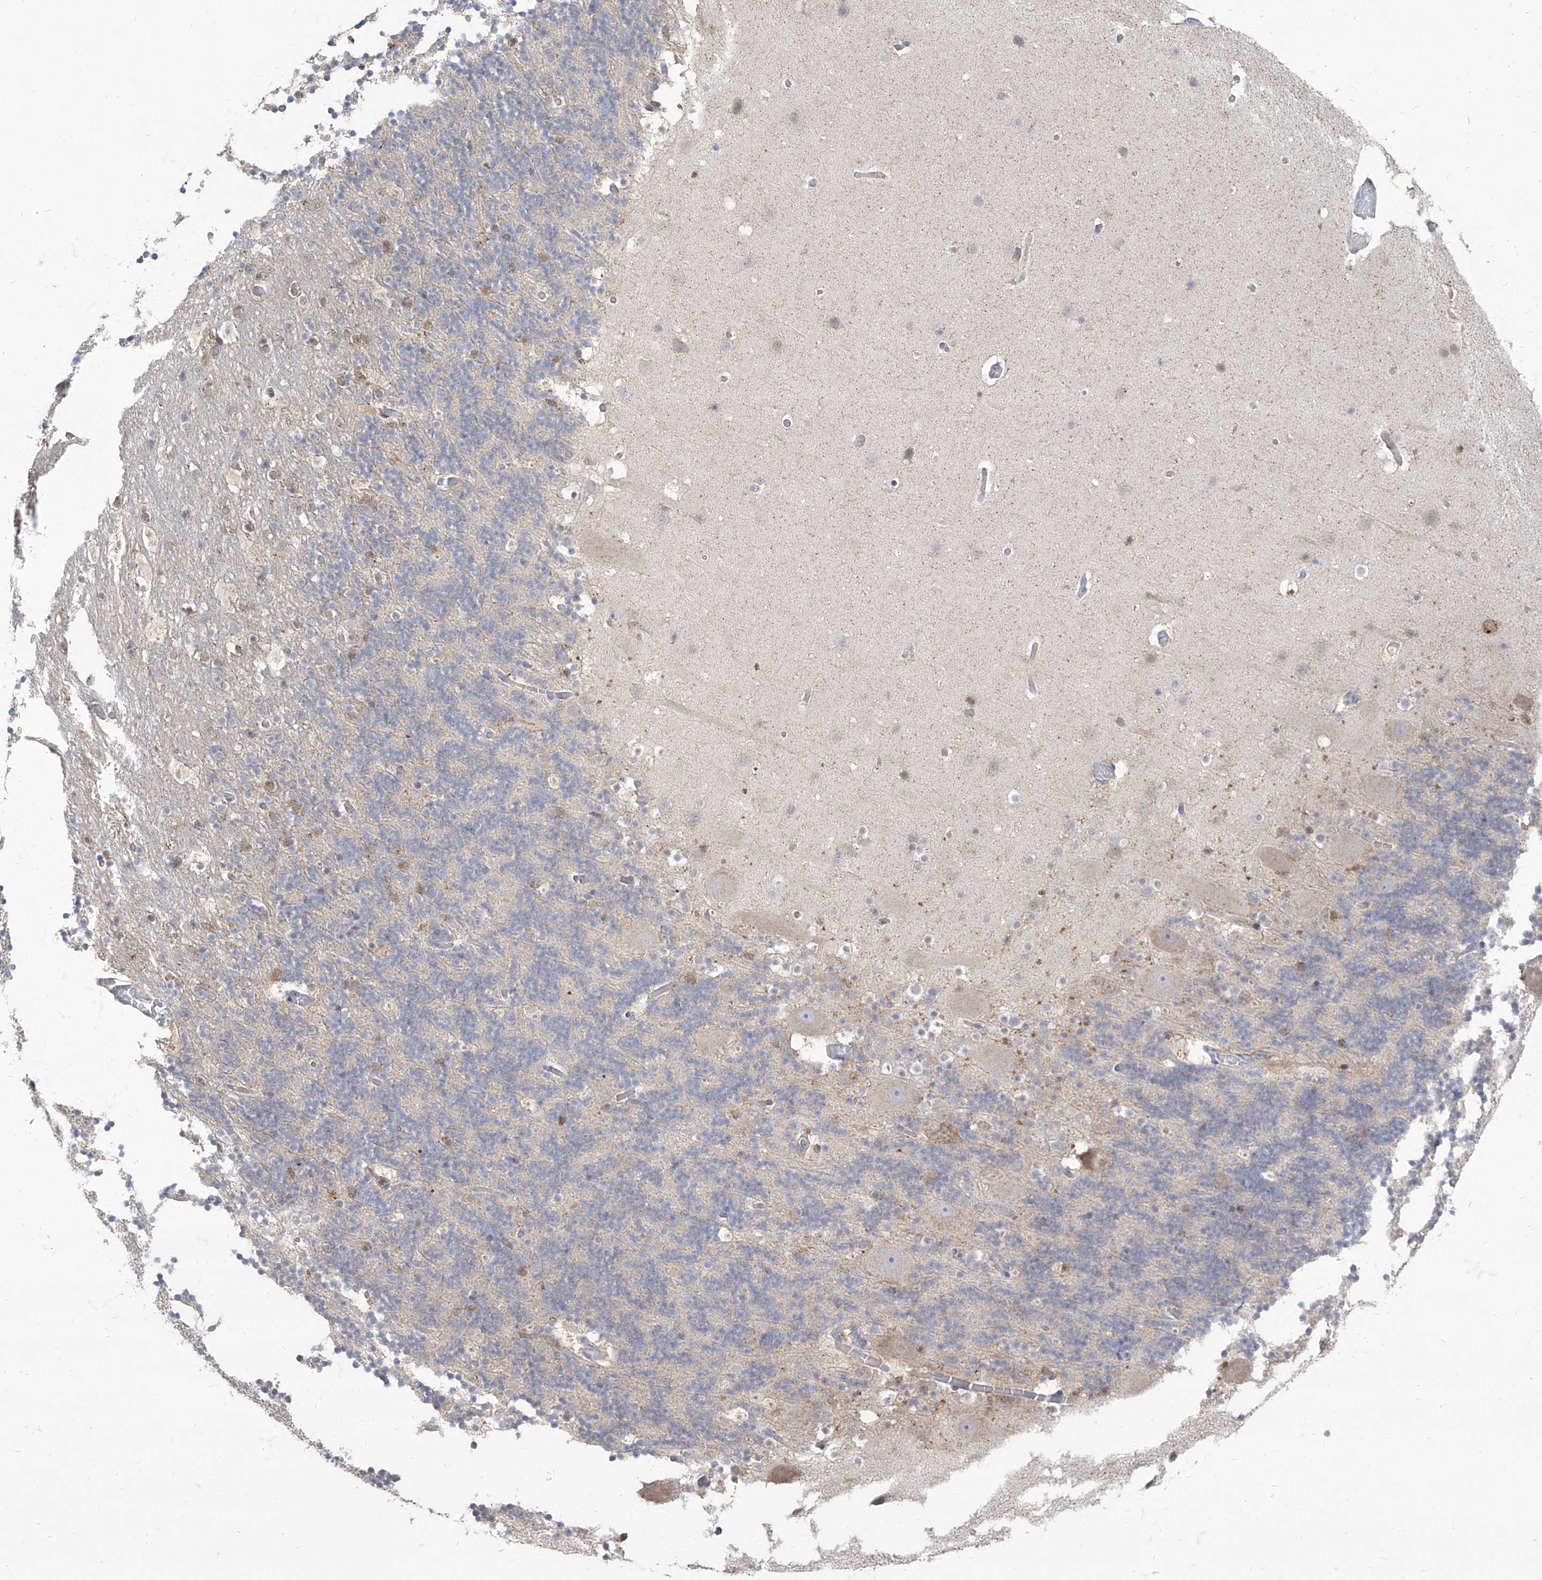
{"staining": {"intensity": "negative", "quantity": "none", "location": "none"}, "tissue": "cerebellum", "cell_type": "Cells in granular layer", "image_type": "normal", "snomed": [{"axis": "morphology", "description": "Normal tissue, NOS"}, {"axis": "topography", "description": "Cerebellum"}], "caption": "Immunohistochemical staining of benign human cerebellum displays no significant staining in cells in granular layer.", "gene": "BROX", "patient": {"sex": "male", "age": 57}}